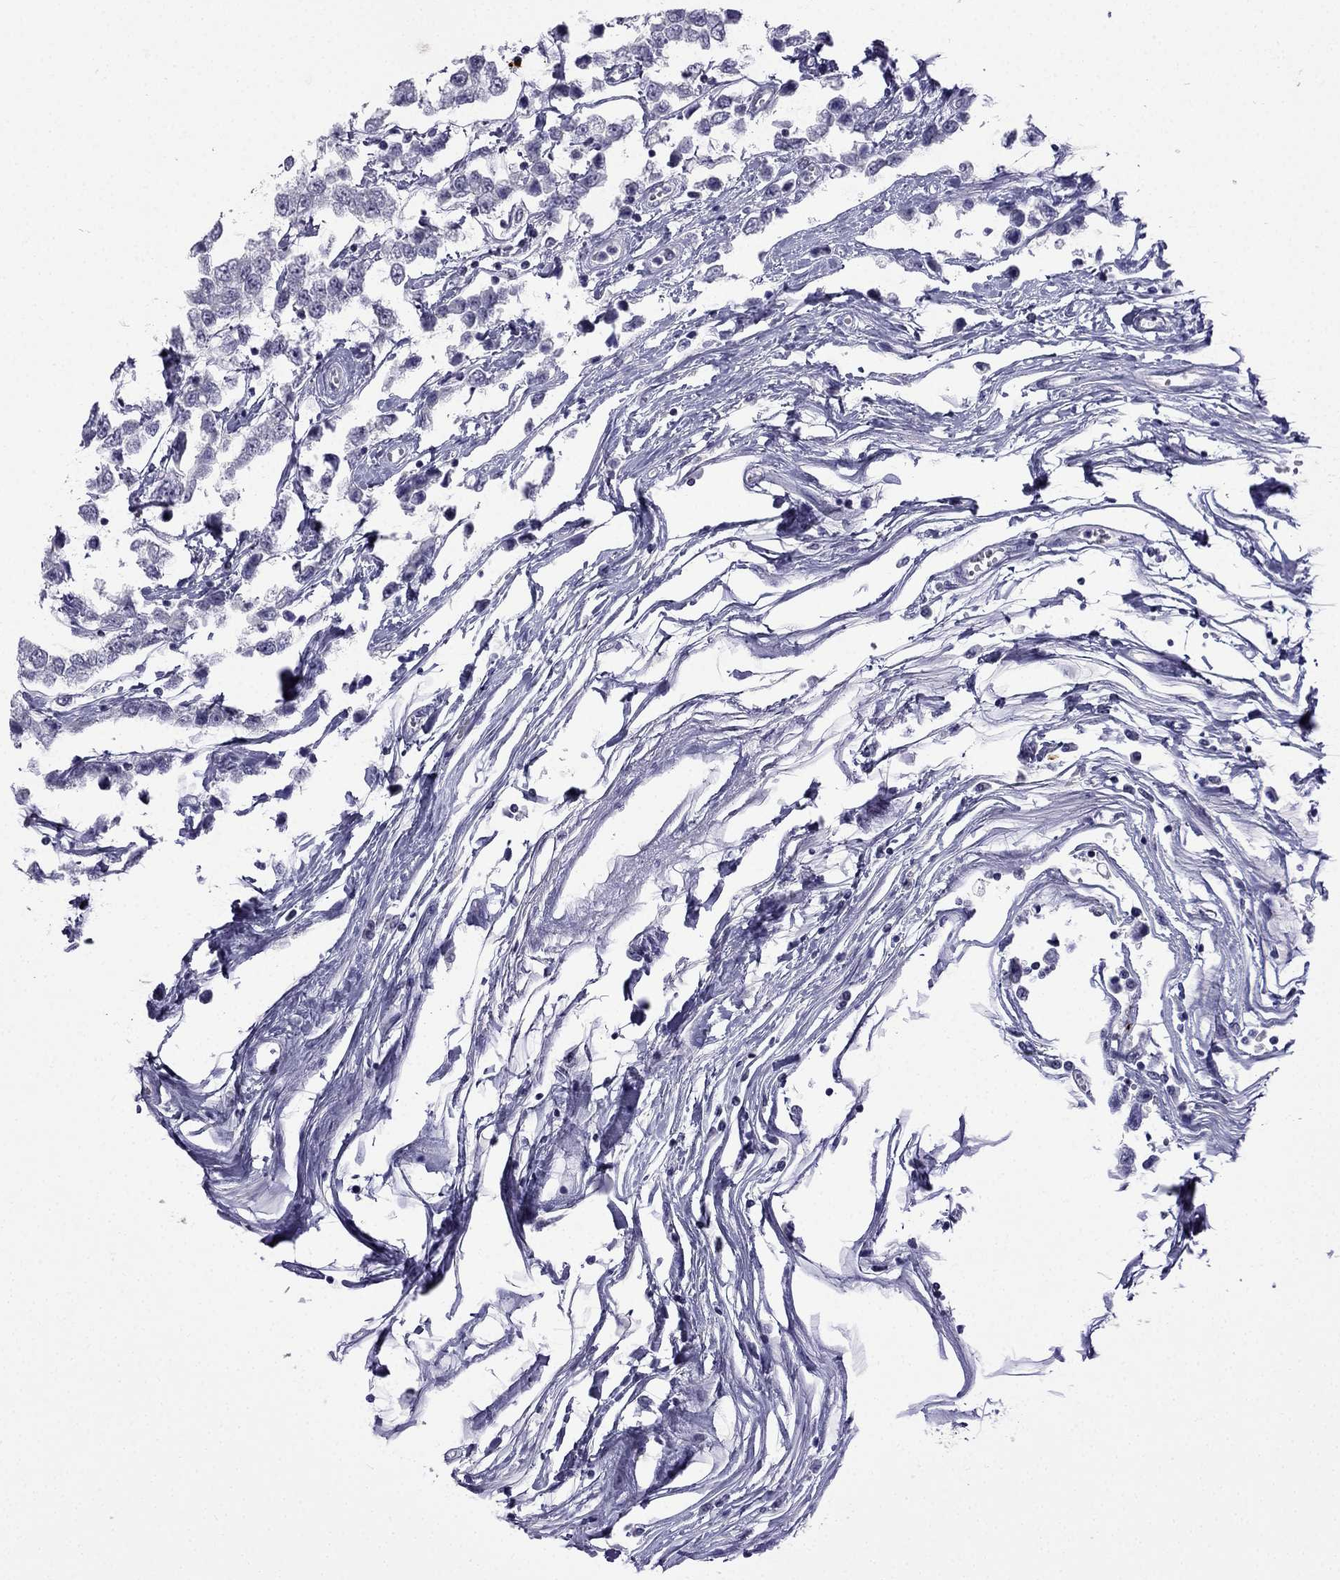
{"staining": {"intensity": "negative", "quantity": "none", "location": "none"}, "tissue": "testis cancer", "cell_type": "Tumor cells", "image_type": "cancer", "snomed": [{"axis": "morphology", "description": "Seminoma, NOS"}, {"axis": "topography", "description": "Testis"}], "caption": "A histopathology image of seminoma (testis) stained for a protein shows no brown staining in tumor cells. The staining is performed using DAB brown chromogen with nuclei counter-stained in using hematoxylin.", "gene": "POM121L12", "patient": {"sex": "male", "age": 34}}